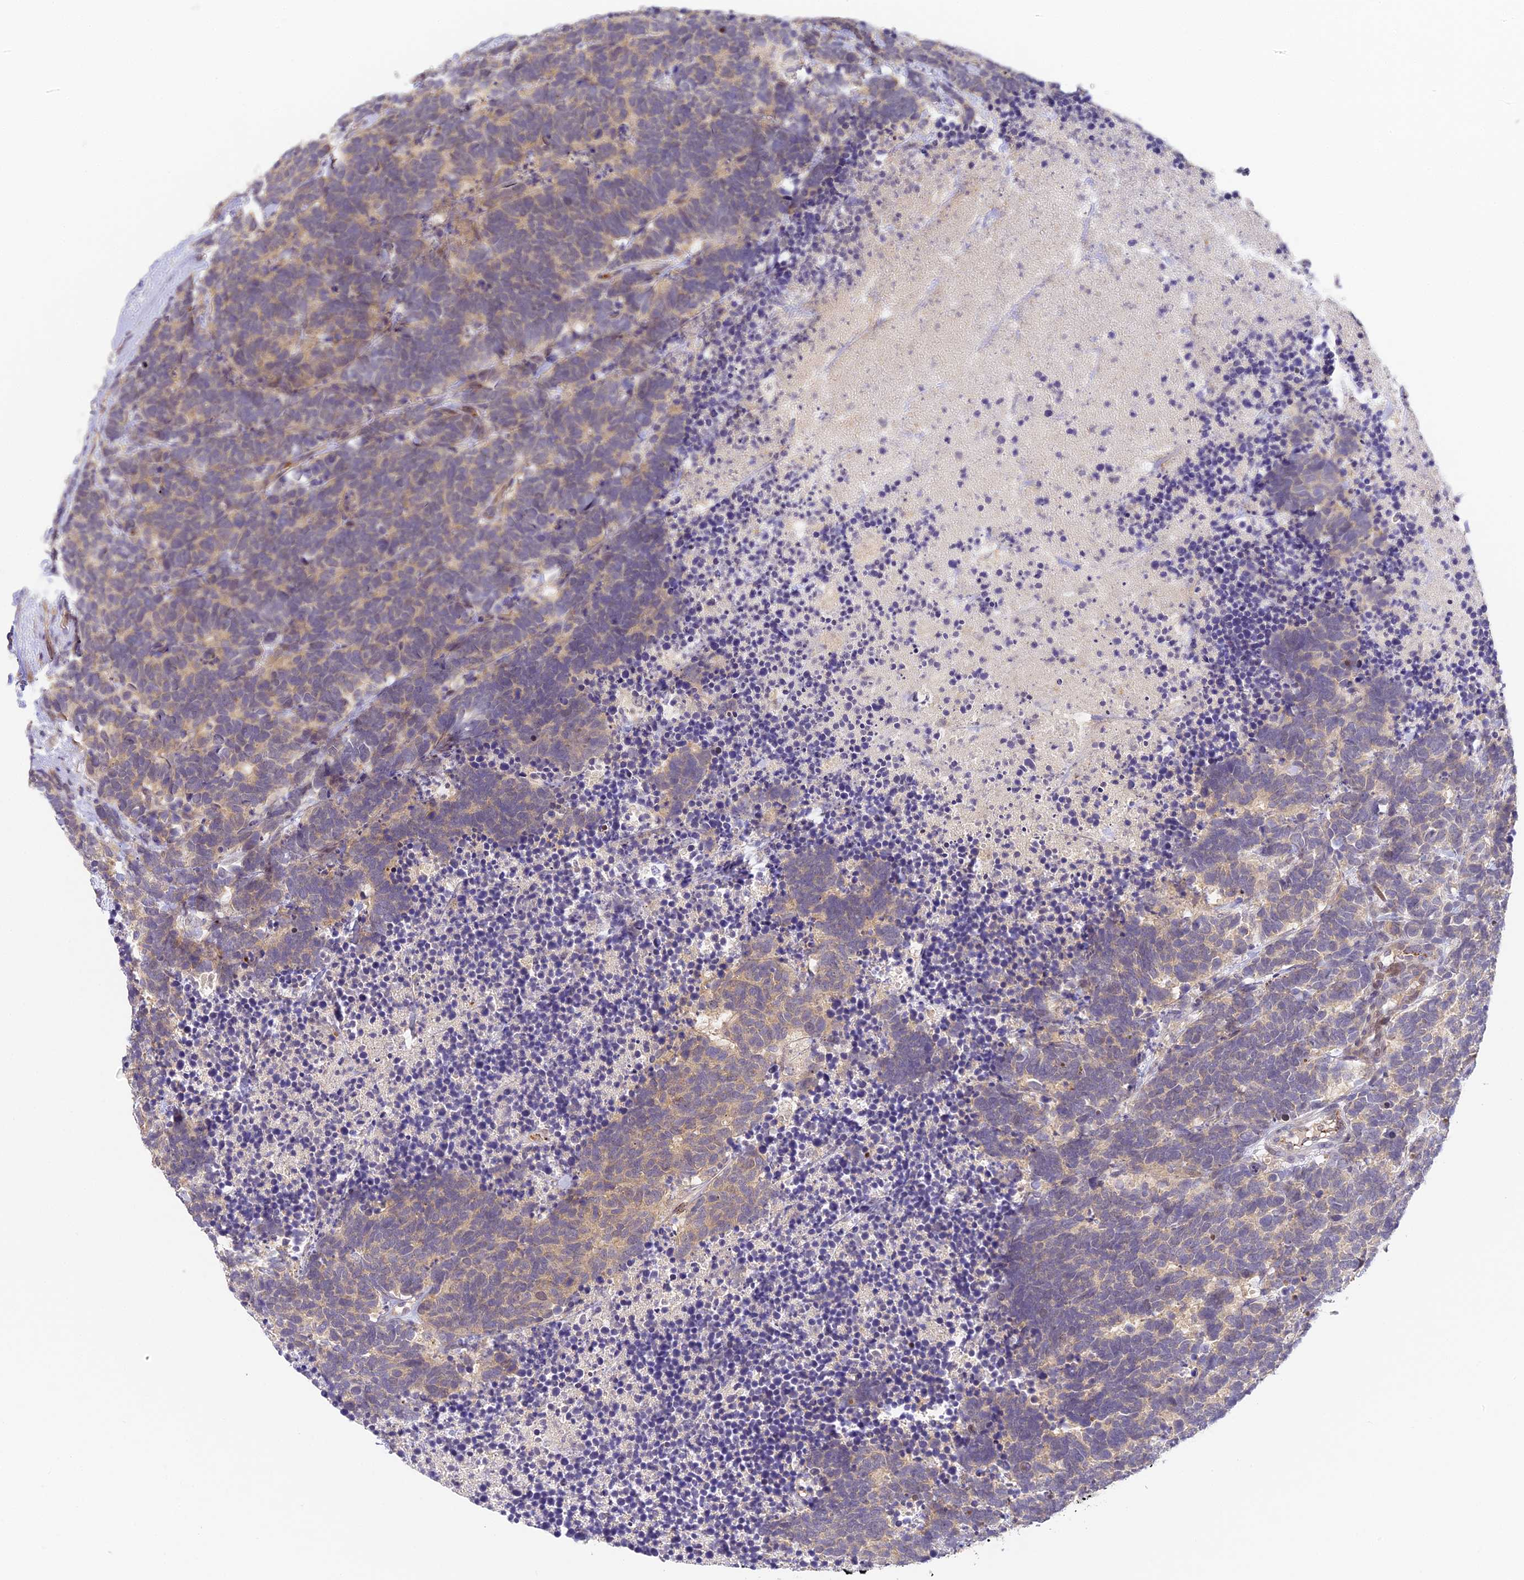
{"staining": {"intensity": "weak", "quantity": "25%-75%", "location": "cytoplasmic/membranous"}, "tissue": "carcinoid", "cell_type": "Tumor cells", "image_type": "cancer", "snomed": [{"axis": "morphology", "description": "Carcinoma, NOS"}, {"axis": "morphology", "description": "Carcinoid, malignant, NOS"}, {"axis": "topography", "description": "Urinary bladder"}], "caption": "A brown stain shows weak cytoplasmic/membranous staining of a protein in human carcinoma tumor cells.", "gene": "DNAAF10", "patient": {"sex": "male", "age": 57}}